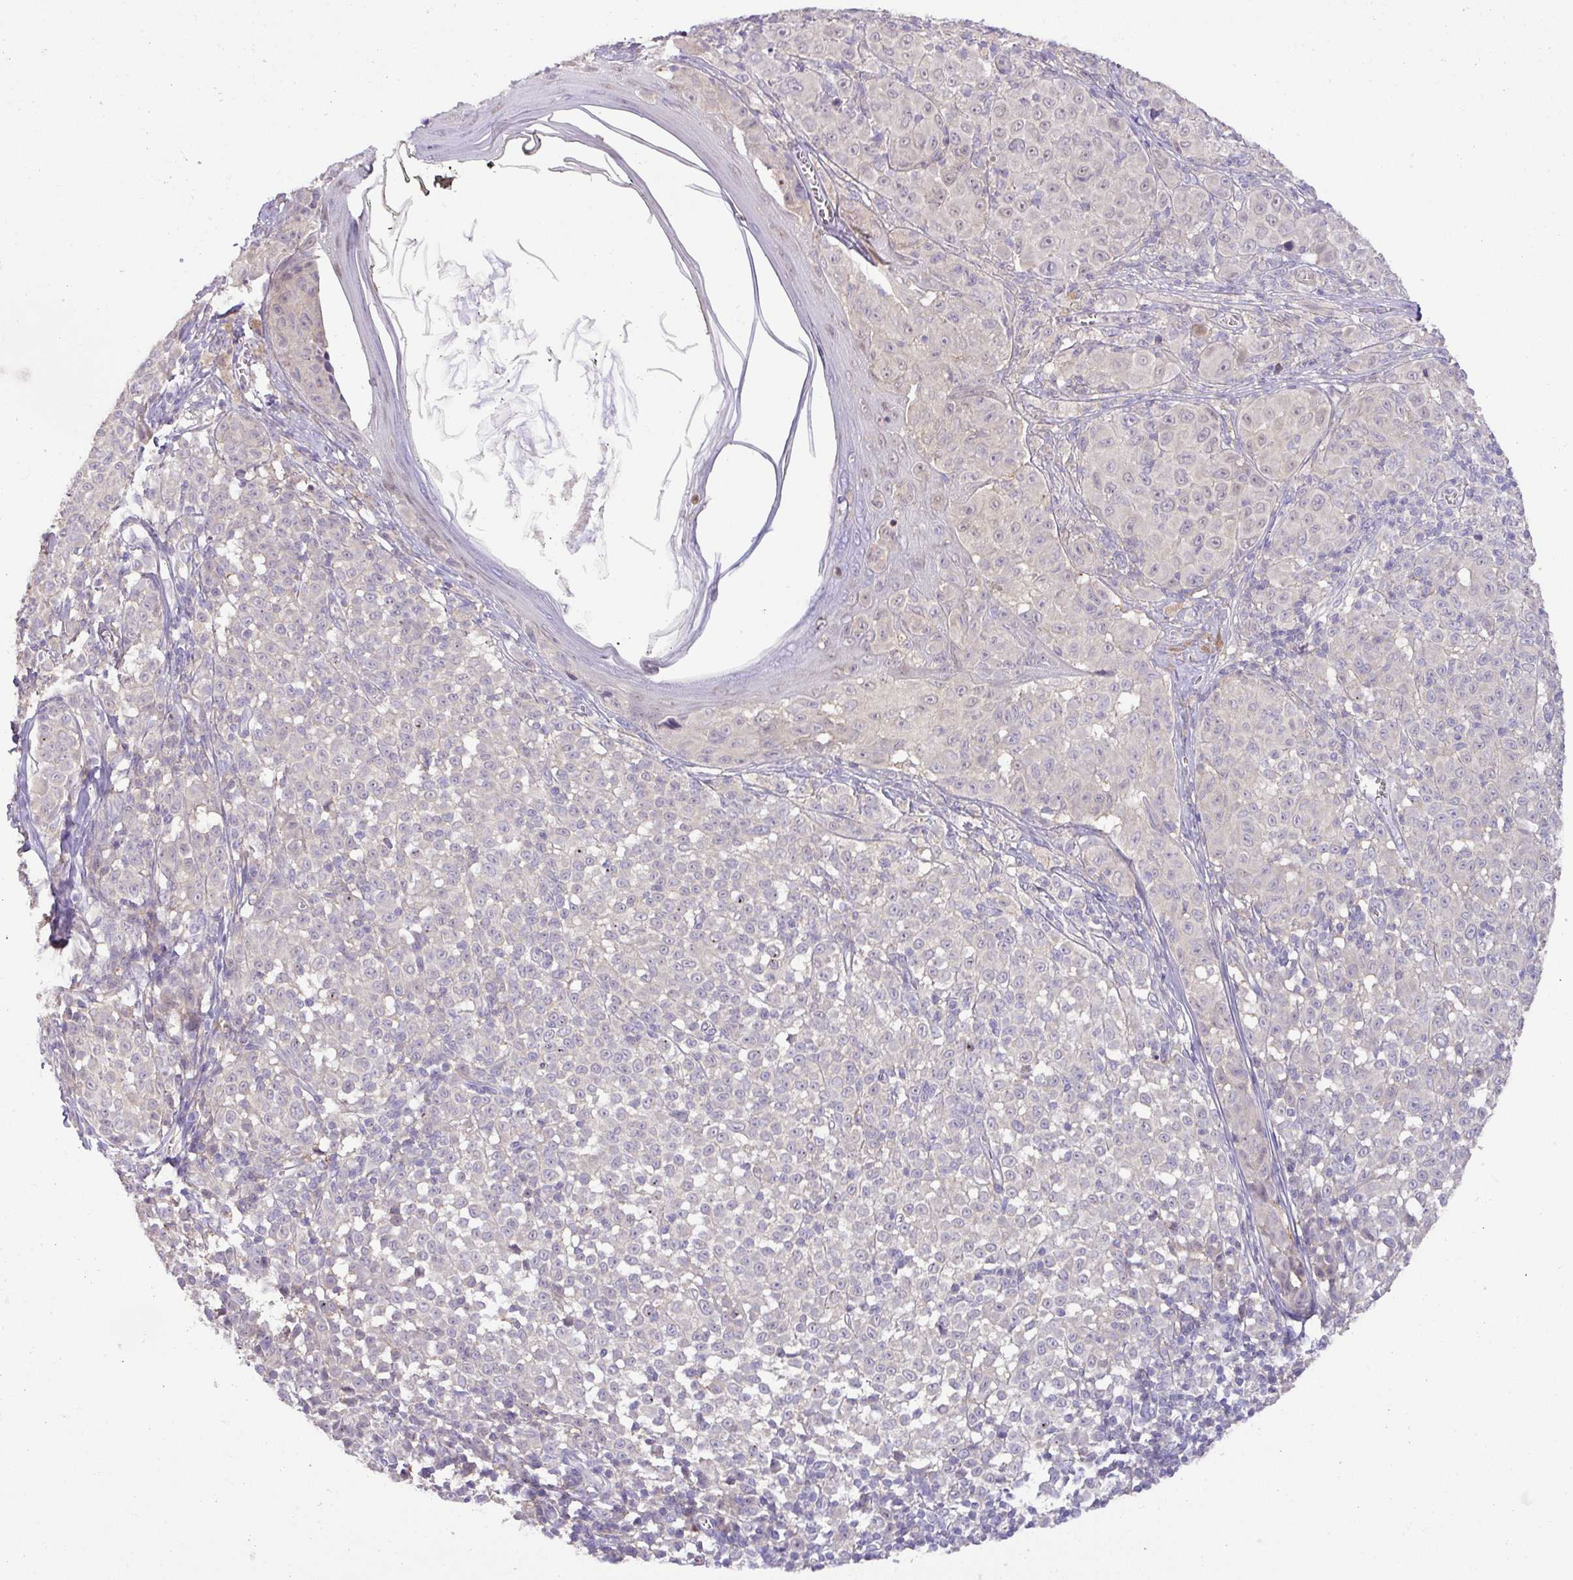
{"staining": {"intensity": "negative", "quantity": "none", "location": "none"}, "tissue": "melanoma", "cell_type": "Tumor cells", "image_type": "cancer", "snomed": [{"axis": "morphology", "description": "Malignant melanoma, NOS"}, {"axis": "topography", "description": "Skin"}], "caption": "Tumor cells show no significant staining in malignant melanoma.", "gene": "HOXC13", "patient": {"sex": "female", "age": 43}}